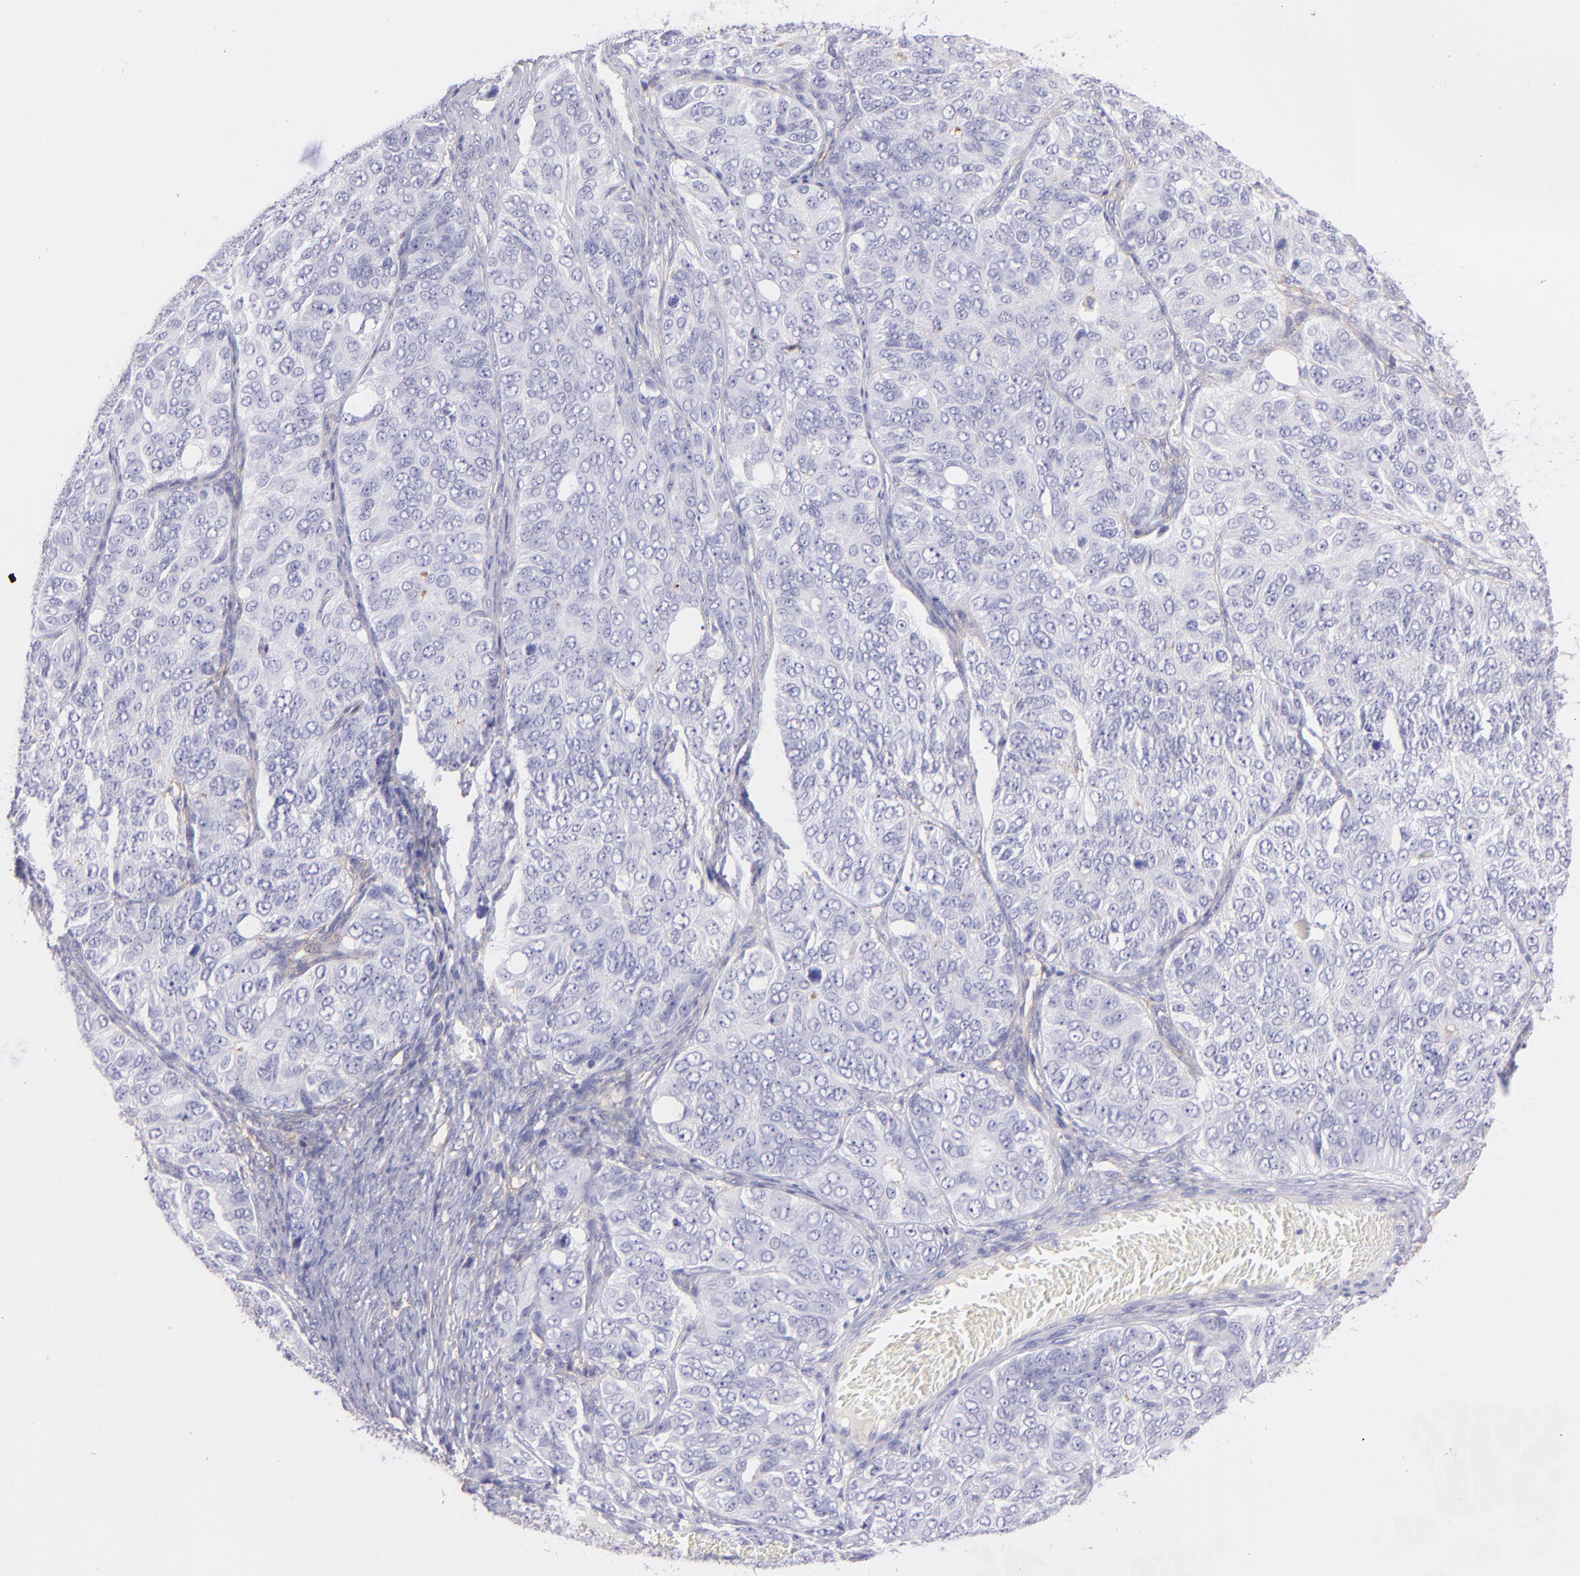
{"staining": {"intensity": "negative", "quantity": "none", "location": "none"}, "tissue": "ovarian cancer", "cell_type": "Tumor cells", "image_type": "cancer", "snomed": [{"axis": "morphology", "description": "Carcinoma, endometroid"}, {"axis": "topography", "description": "Ovary"}], "caption": "This micrograph is of ovarian cancer (endometroid carcinoma) stained with immunohistochemistry (IHC) to label a protein in brown with the nuclei are counter-stained blue. There is no positivity in tumor cells.", "gene": "CD81", "patient": {"sex": "female", "age": 51}}